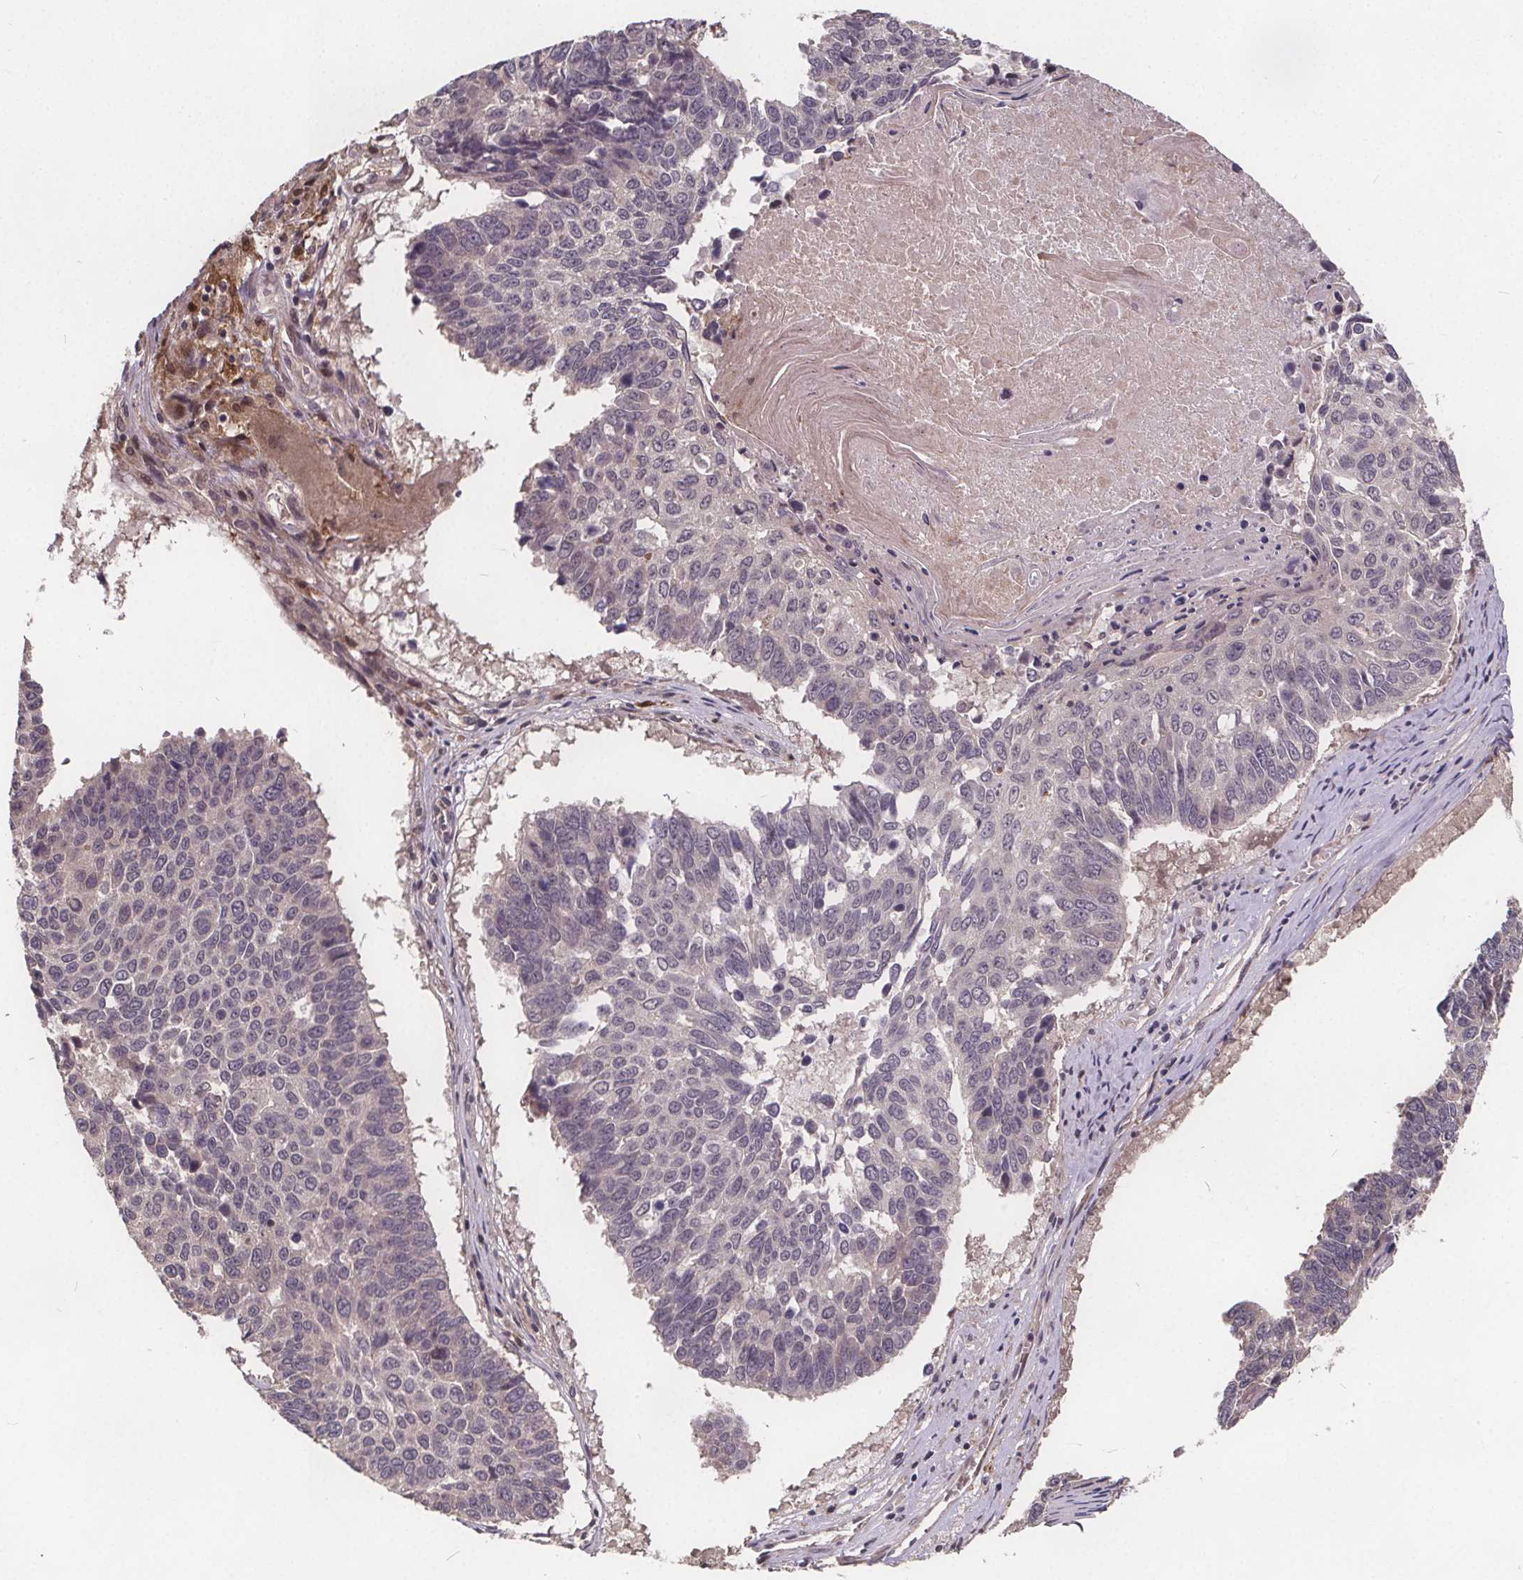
{"staining": {"intensity": "negative", "quantity": "none", "location": "none"}, "tissue": "lung cancer", "cell_type": "Tumor cells", "image_type": "cancer", "snomed": [{"axis": "morphology", "description": "Squamous cell carcinoma, NOS"}, {"axis": "topography", "description": "Lung"}], "caption": "The immunohistochemistry (IHC) micrograph has no significant positivity in tumor cells of lung squamous cell carcinoma tissue.", "gene": "USP9X", "patient": {"sex": "male", "age": 73}}